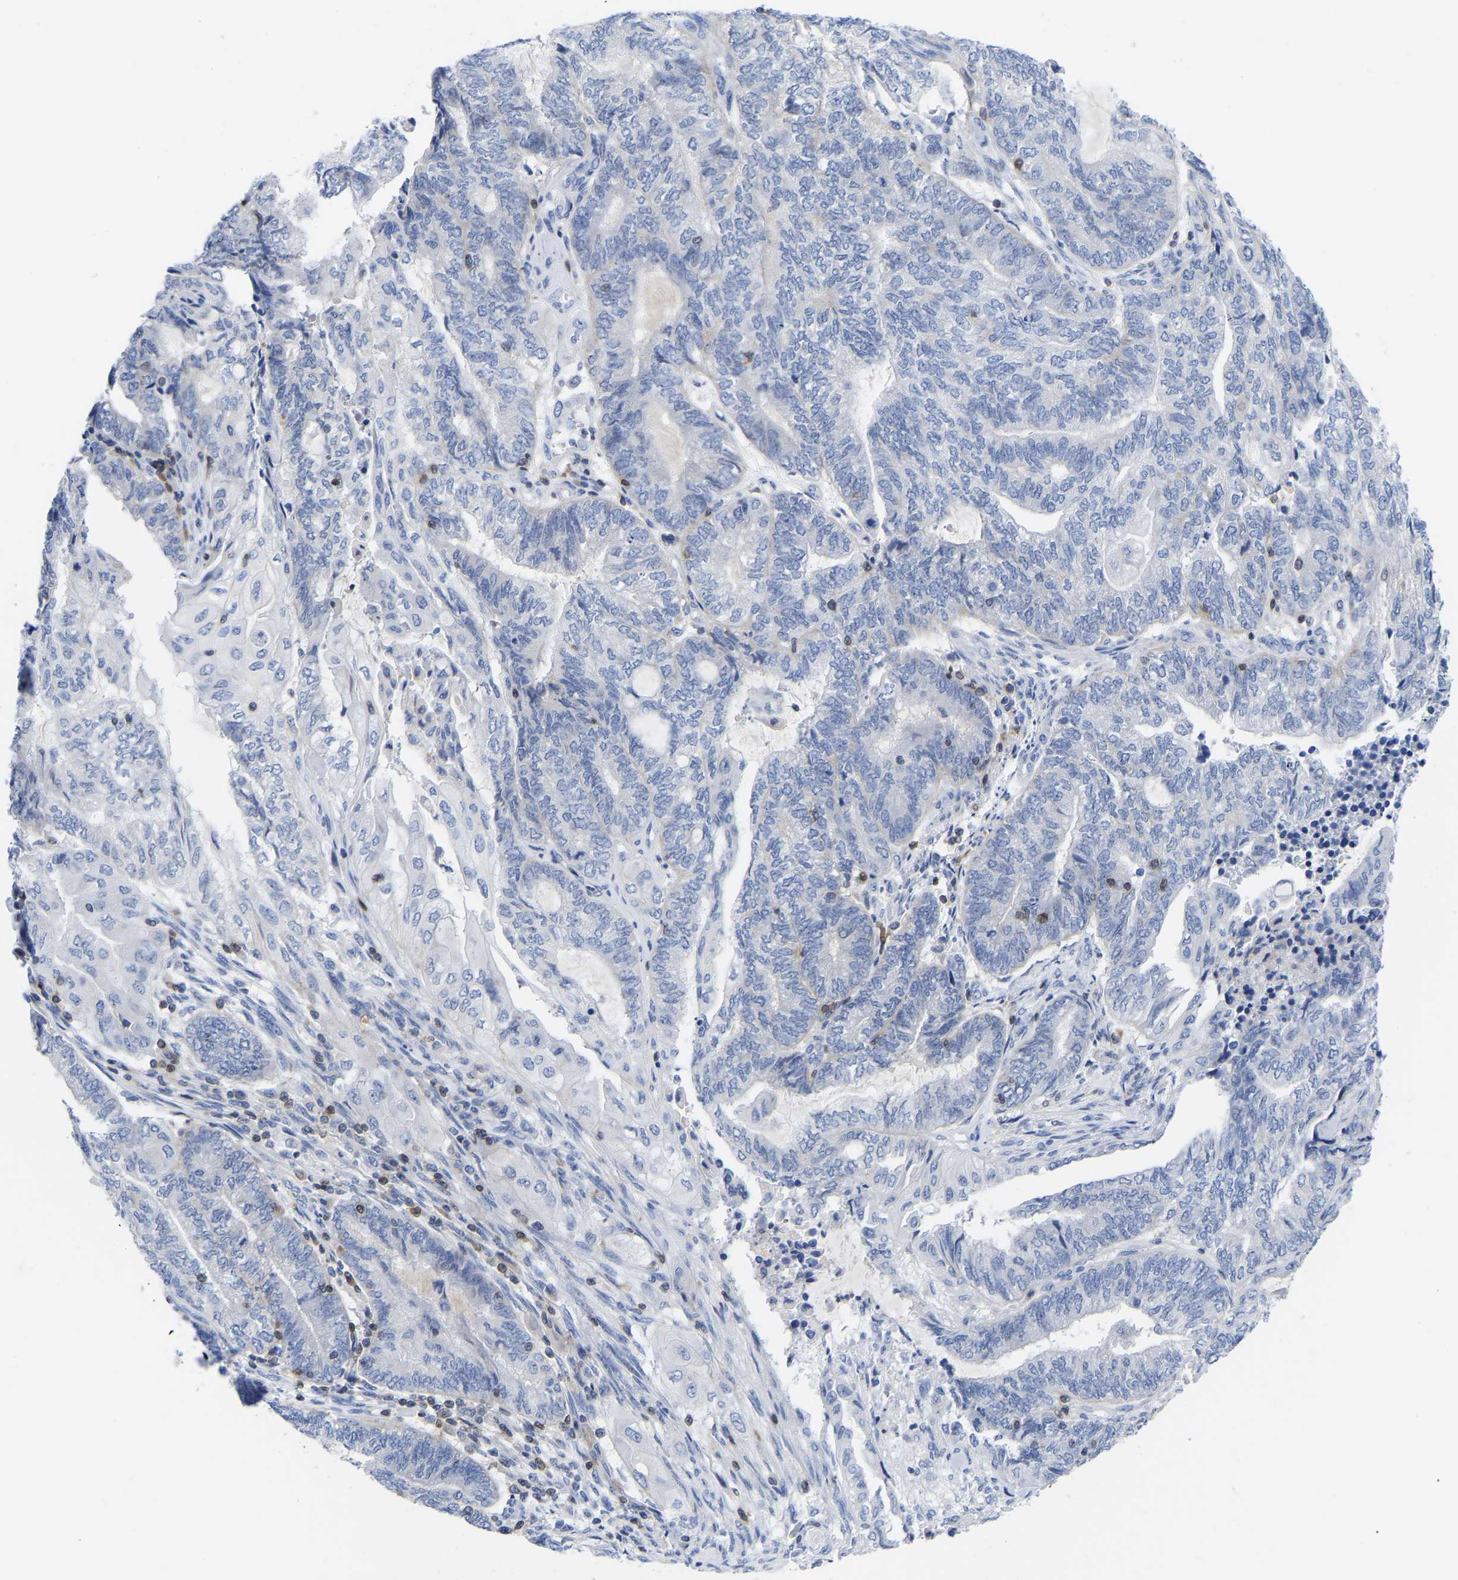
{"staining": {"intensity": "negative", "quantity": "none", "location": "none"}, "tissue": "endometrial cancer", "cell_type": "Tumor cells", "image_type": "cancer", "snomed": [{"axis": "morphology", "description": "Adenocarcinoma, NOS"}, {"axis": "topography", "description": "Uterus"}, {"axis": "topography", "description": "Endometrium"}], "caption": "Endometrial cancer stained for a protein using immunohistochemistry (IHC) exhibits no positivity tumor cells.", "gene": "PTPN7", "patient": {"sex": "female", "age": 70}}